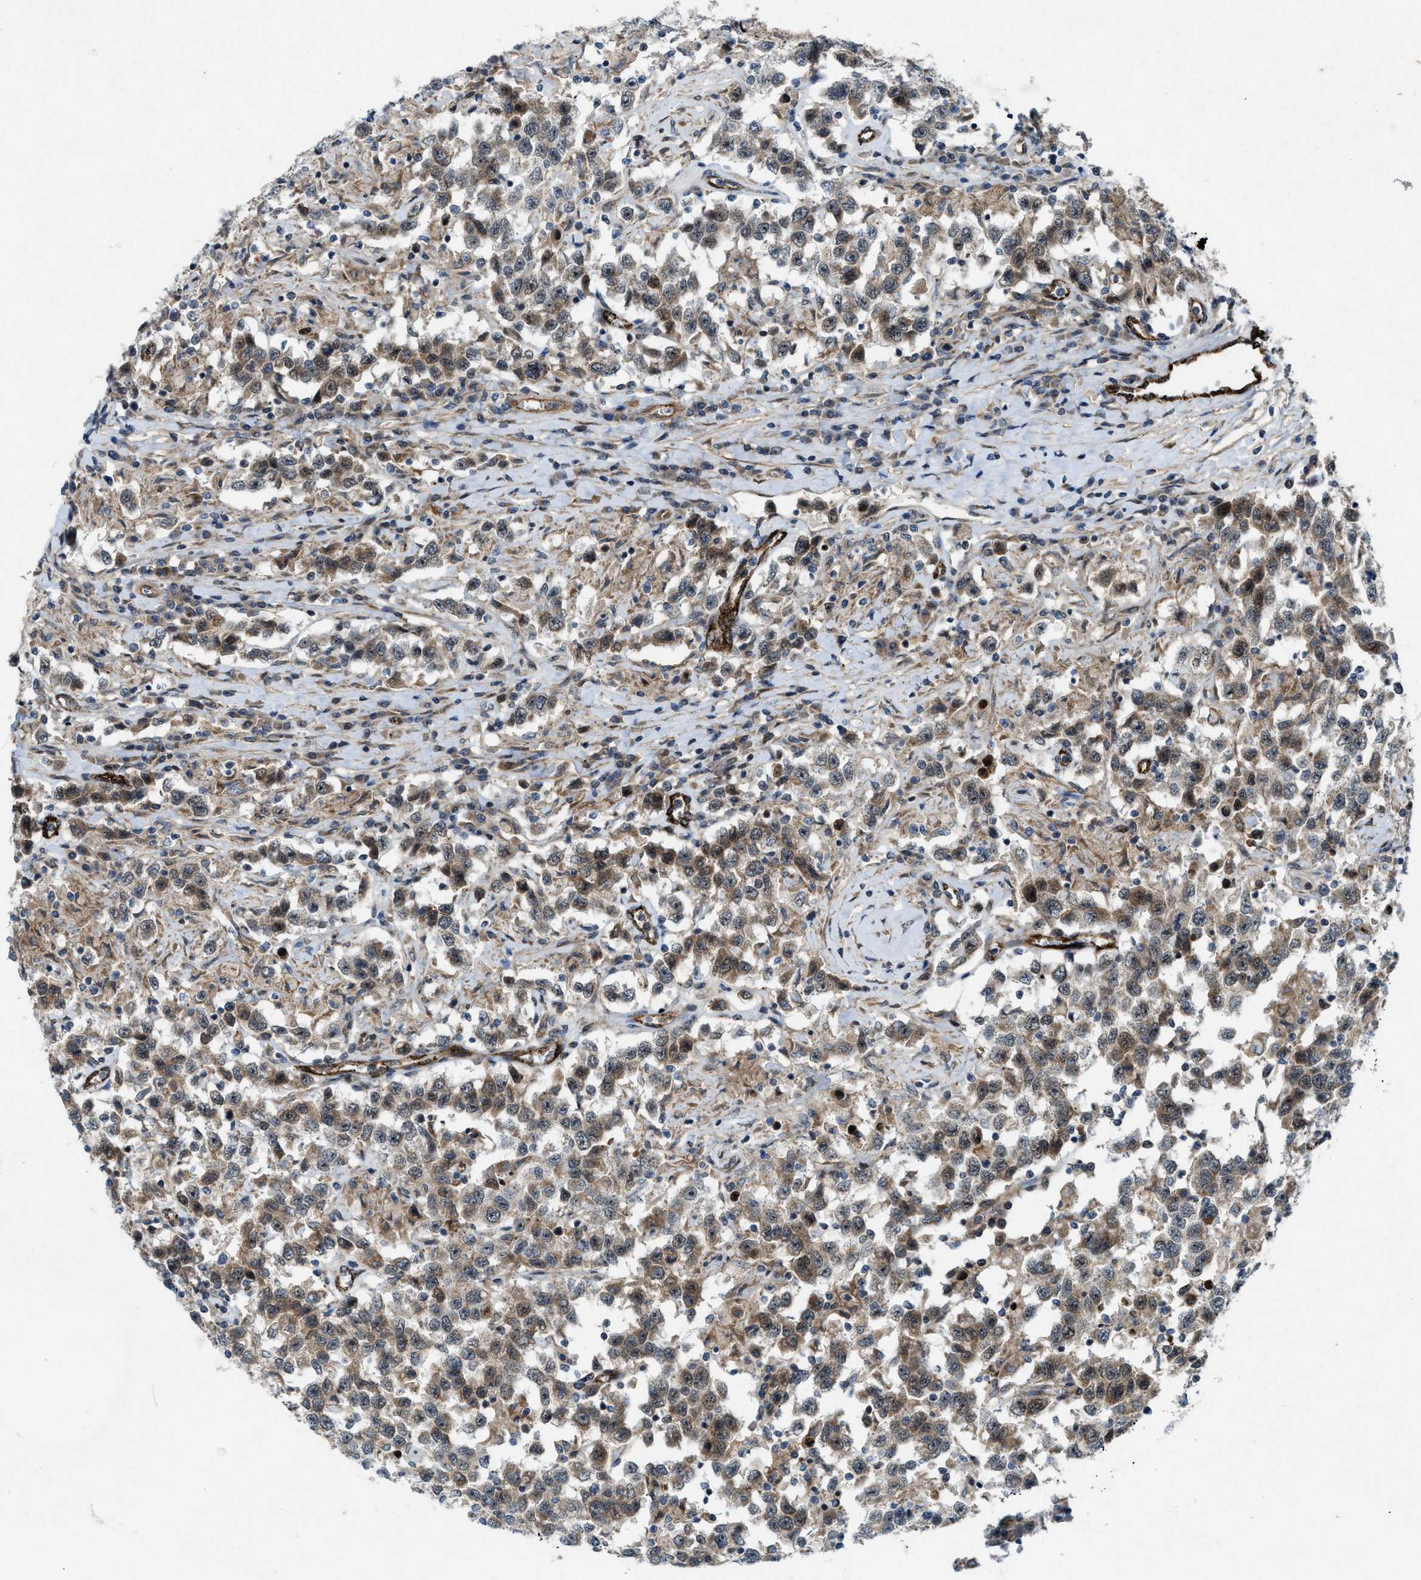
{"staining": {"intensity": "weak", "quantity": ">75%", "location": "cytoplasmic/membranous"}, "tissue": "testis cancer", "cell_type": "Tumor cells", "image_type": "cancer", "snomed": [{"axis": "morphology", "description": "Seminoma, NOS"}, {"axis": "topography", "description": "Testis"}], "caption": "About >75% of tumor cells in human seminoma (testis) show weak cytoplasmic/membranous protein staining as visualized by brown immunohistochemical staining.", "gene": "URGCP", "patient": {"sex": "male", "age": 41}}